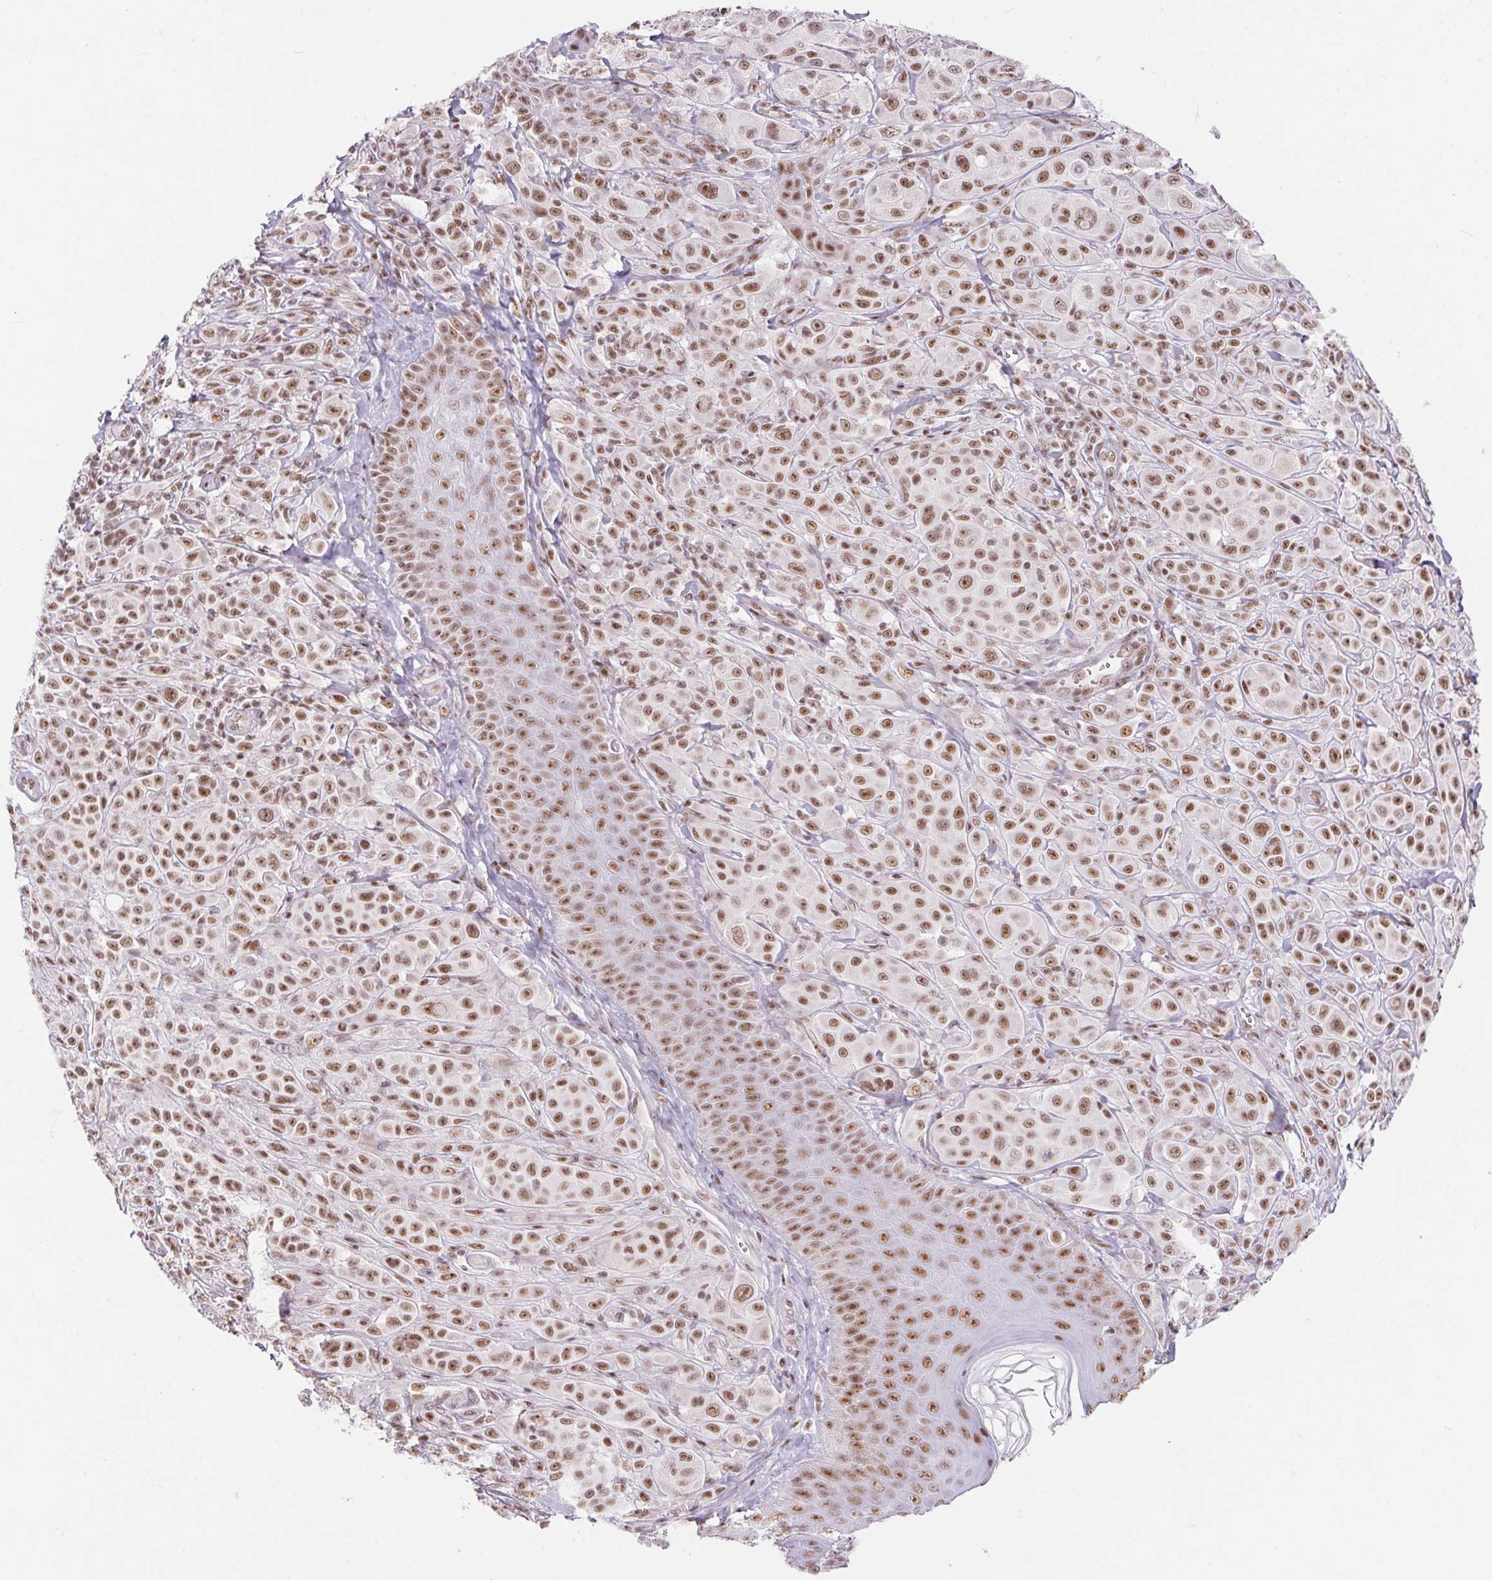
{"staining": {"intensity": "moderate", "quantity": ">75%", "location": "nuclear"}, "tissue": "melanoma", "cell_type": "Tumor cells", "image_type": "cancer", "snomed": [{"axis": "morphology", "description": "Malignant melanoma, NOS"}, {"axis": "topography", "description": "Skin"}], "caption": "Moderate nuclear staining for a protein is seen in about >75% of tumor cells of malignant melanoma using IHC.", "gene": "DDX17", "patient": {"sex": "male", "age": 67}}